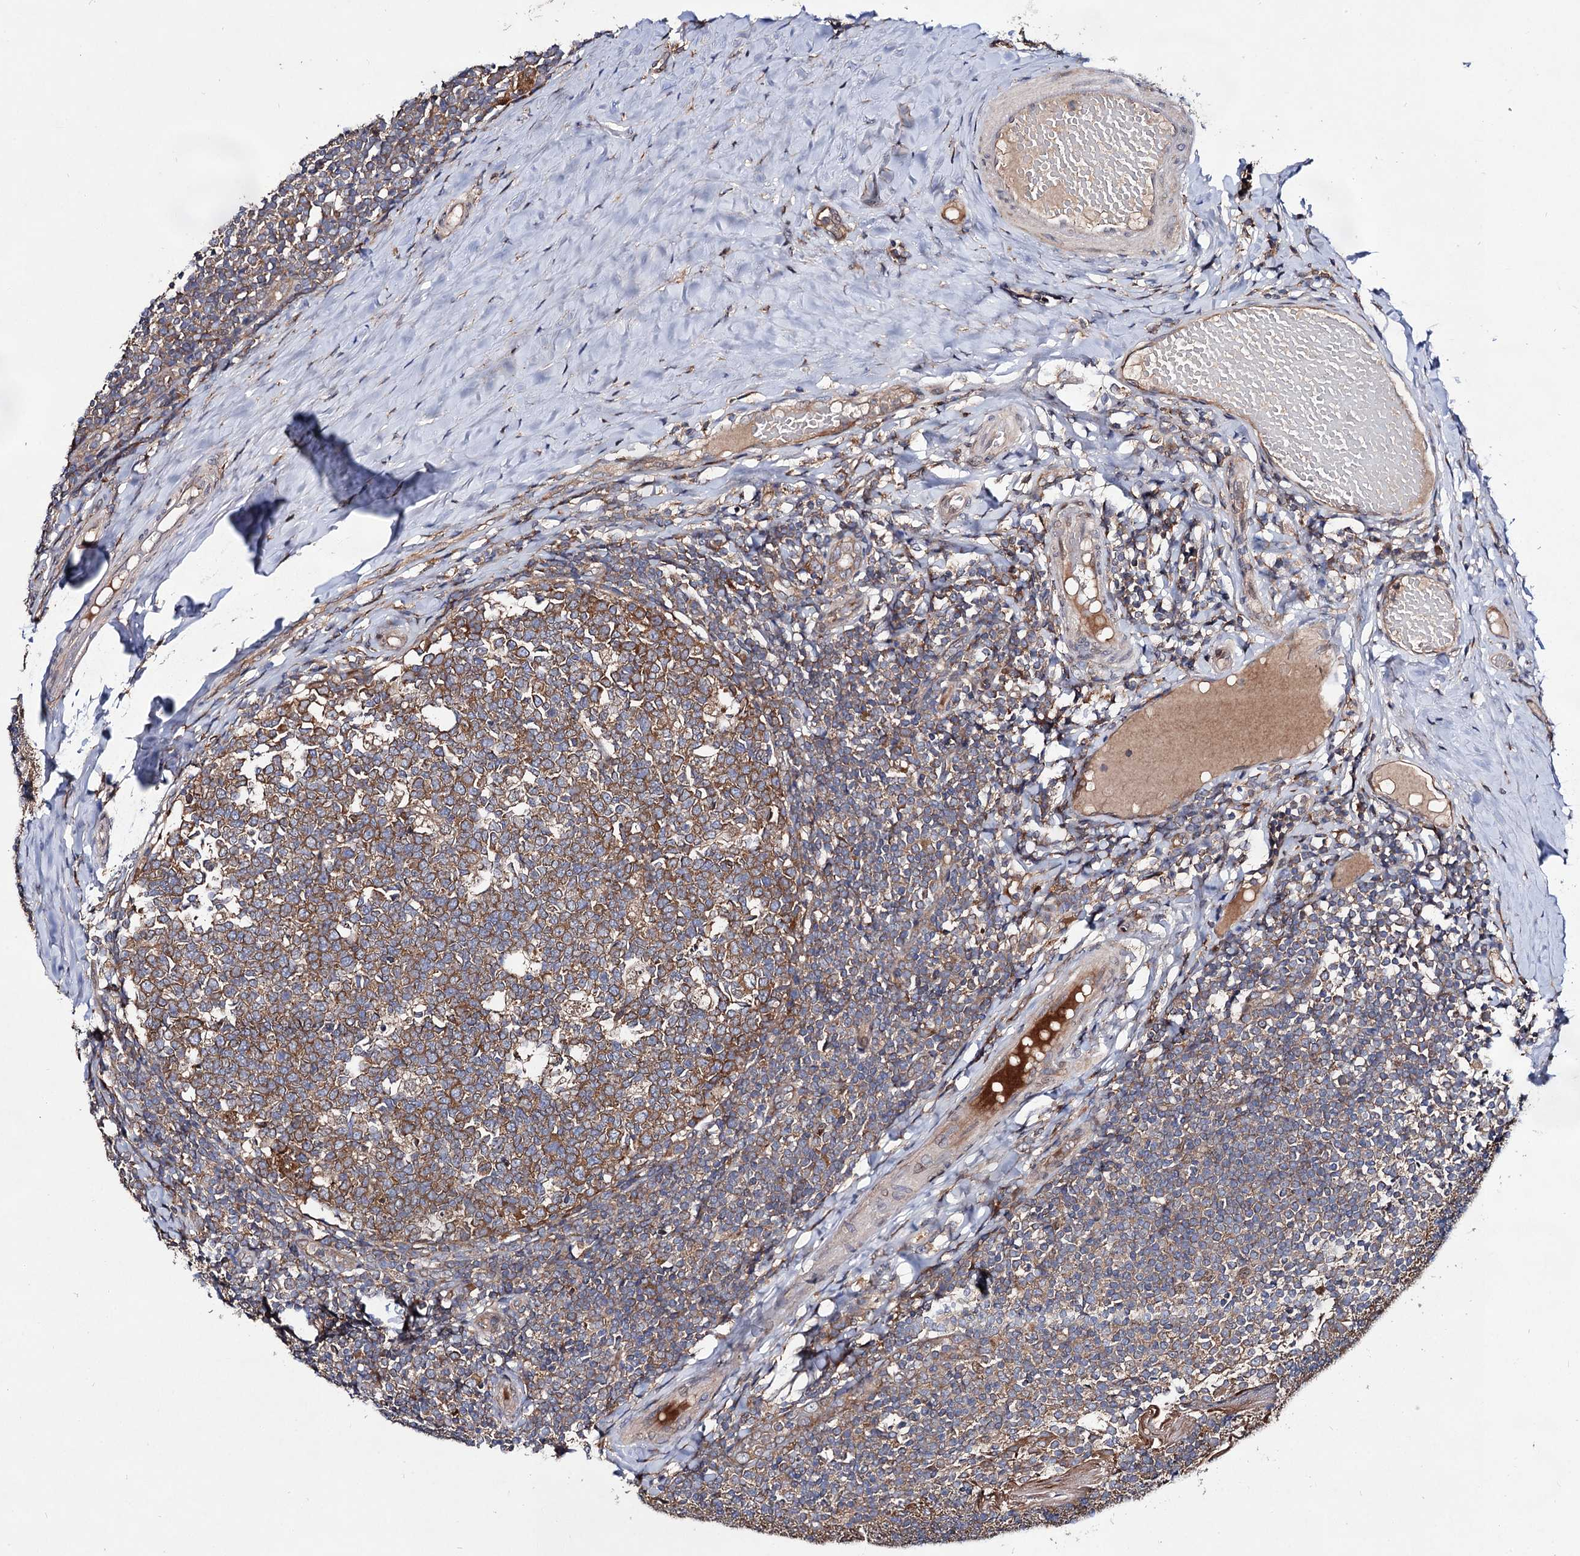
{"staining": {"intensity": "moderate", "quantity": ">75%", "location": "cytoplasmic/membranous"}, "tissue": "tonsil", "cell_type": "Germinal center cells", "image_type": "normal", "snomed": [{"axis": "morphology", "description": "Normal tissue, NOS"}, {"axis": "topography", "description": "Tonsil"}], "caption": "The histopathology image demonstrates immunohistochemical staining of benign tonsil. There is moderate cytoplasmic/membranous positivity is identified in approximately >75% of germinal center cells. (Brightfield microscopy of DAB IHC at high magnification).", "gene": "NAA25", "patient": {"sex": "female", "age": 19}}